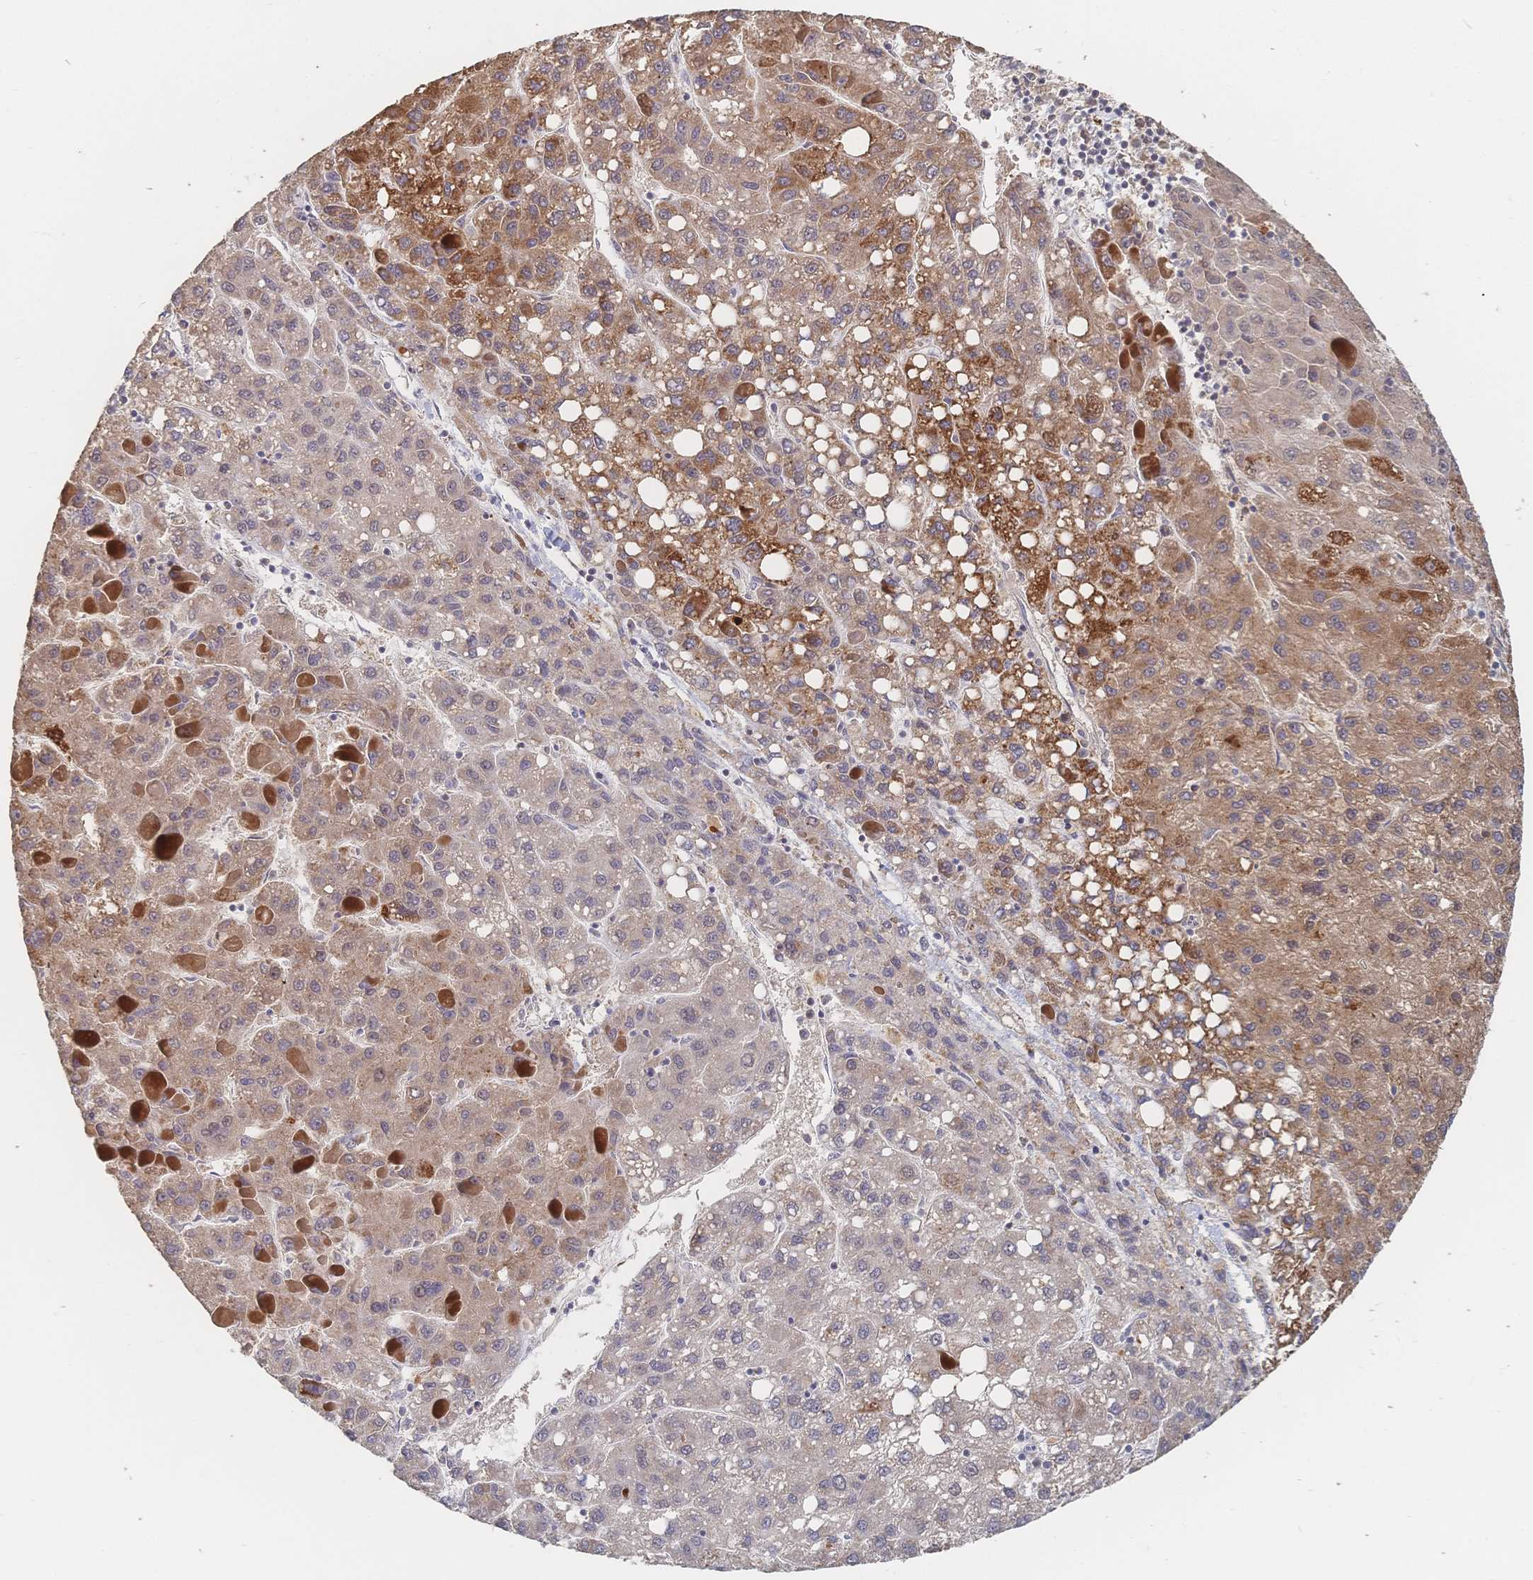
{"staining": {"intensity": "moderate", "quantity": ">75%", "location": "cytoplasmic/membranous"}, "tissue": "liver cancer", "cell_type": "Tumor cells", "image_type": "cancer", "snomed": [{"axis": "morphology", "description": "Carcinoma, Hepatocellular, NOS"}, {"axis": "topography", "description": "Liver"}], "caption": "A medium amount of moderate cytoplasmic/membranous positivity is identified in about >75% of tumor cells in liver cancer tissue.", "gene": "LRP5", "patient": {"sex": "female", "age": 82}}